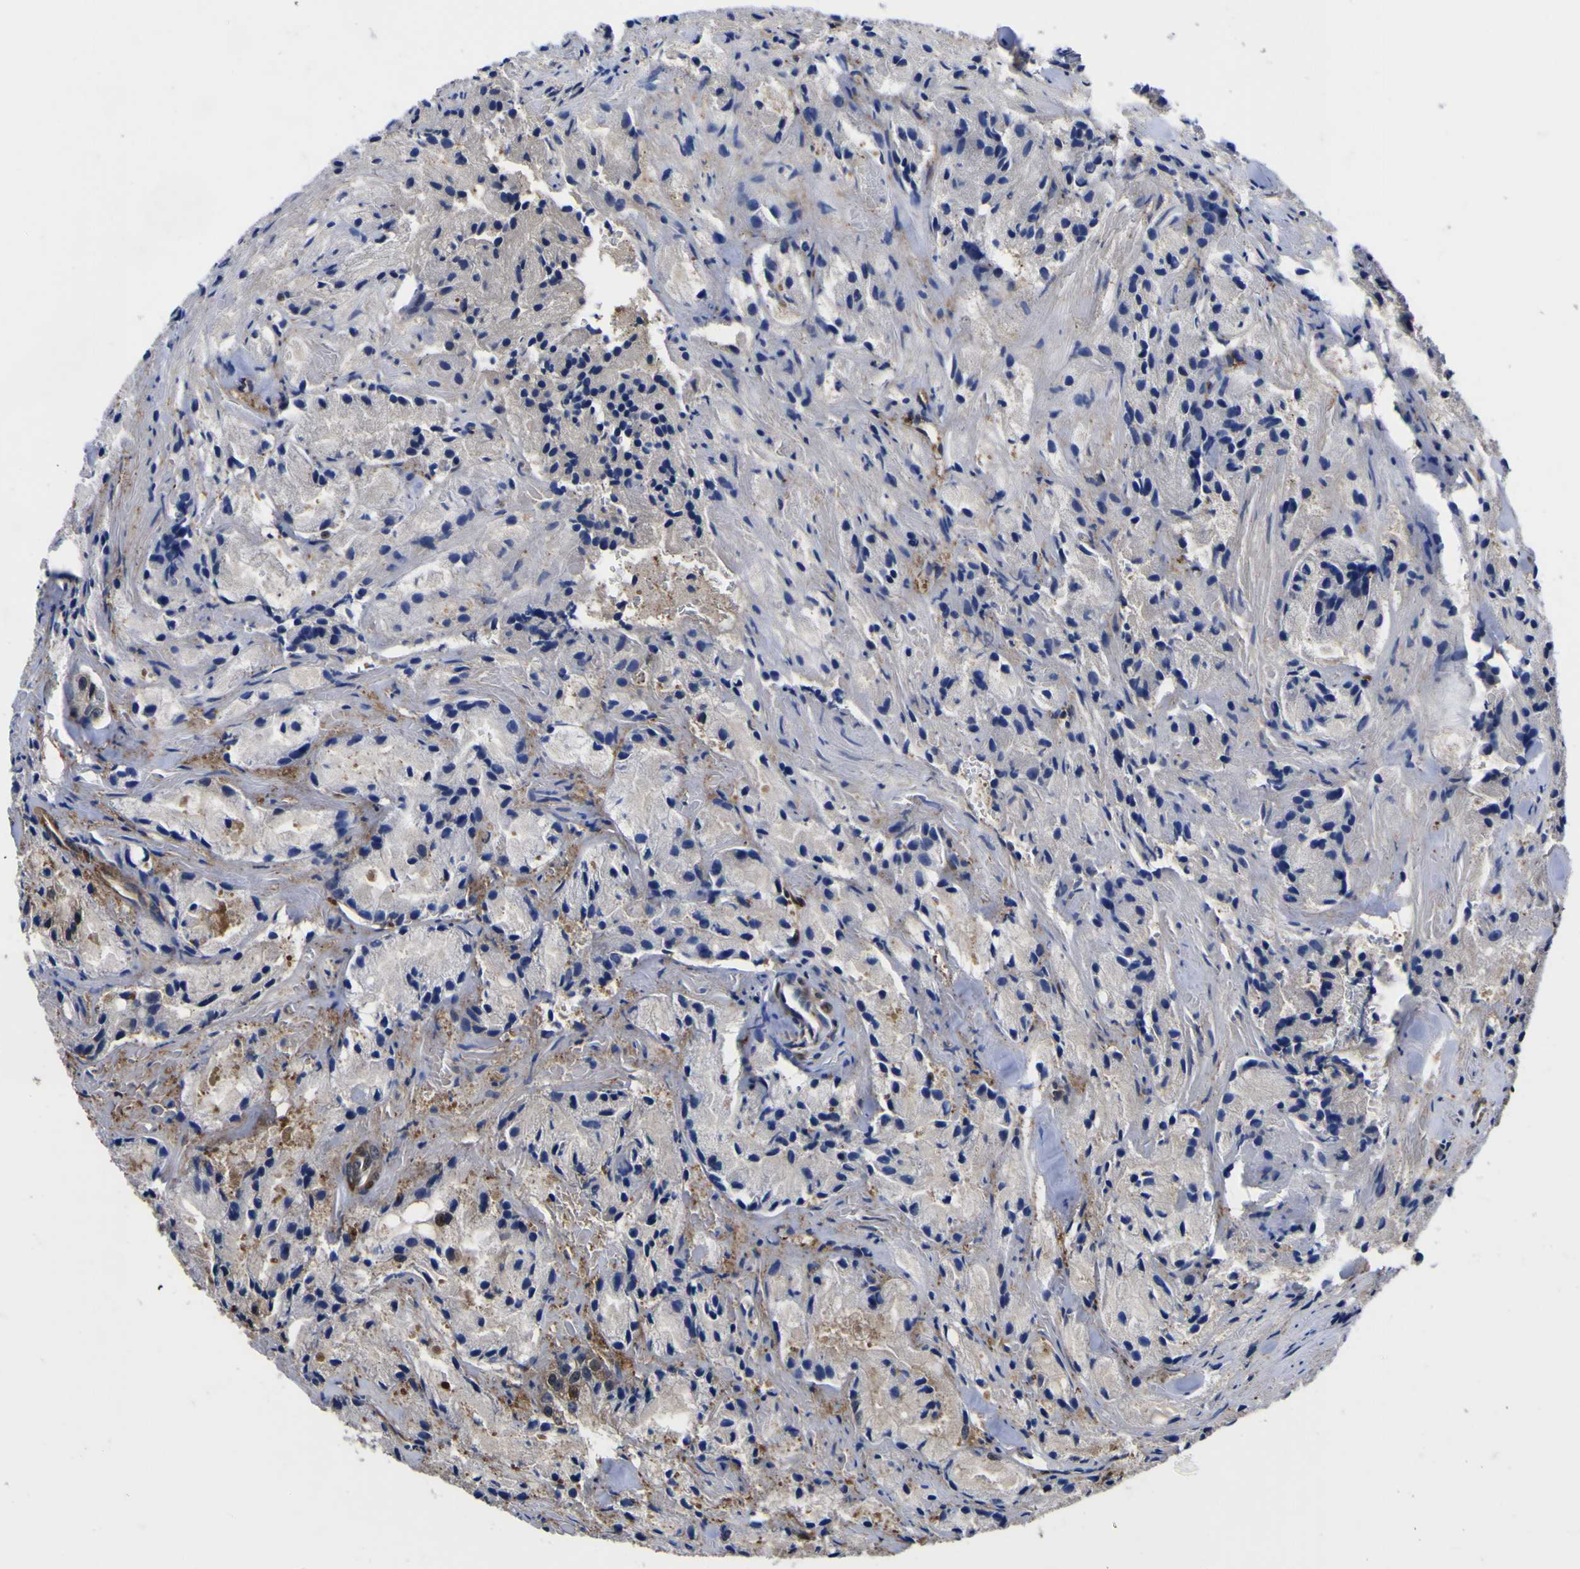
{"staining": {"intensity": "moderate", "quantity": "25%-75%", "location": "cytoplasmic/membranous,nuclear"}, "tissue": "prostate cancer", "cell_type": "Tumor cells", "image_type": "cancer", "snomed": [{"axis": "morphology", "description": "Adenocarcinoma, Low grade"}, {"axis": "topography", "description": "Prostate"}], "caption": "Immunohistochemistry of prostate adenocarcinoma (low-grade) exhibits medium levels of moderate cytoplasmic/membranous and nuclear expression in approximately 25%-75% of tumor cells.", "gene": "FAM110B", "patient": {"sex": "male", "age": 64}}